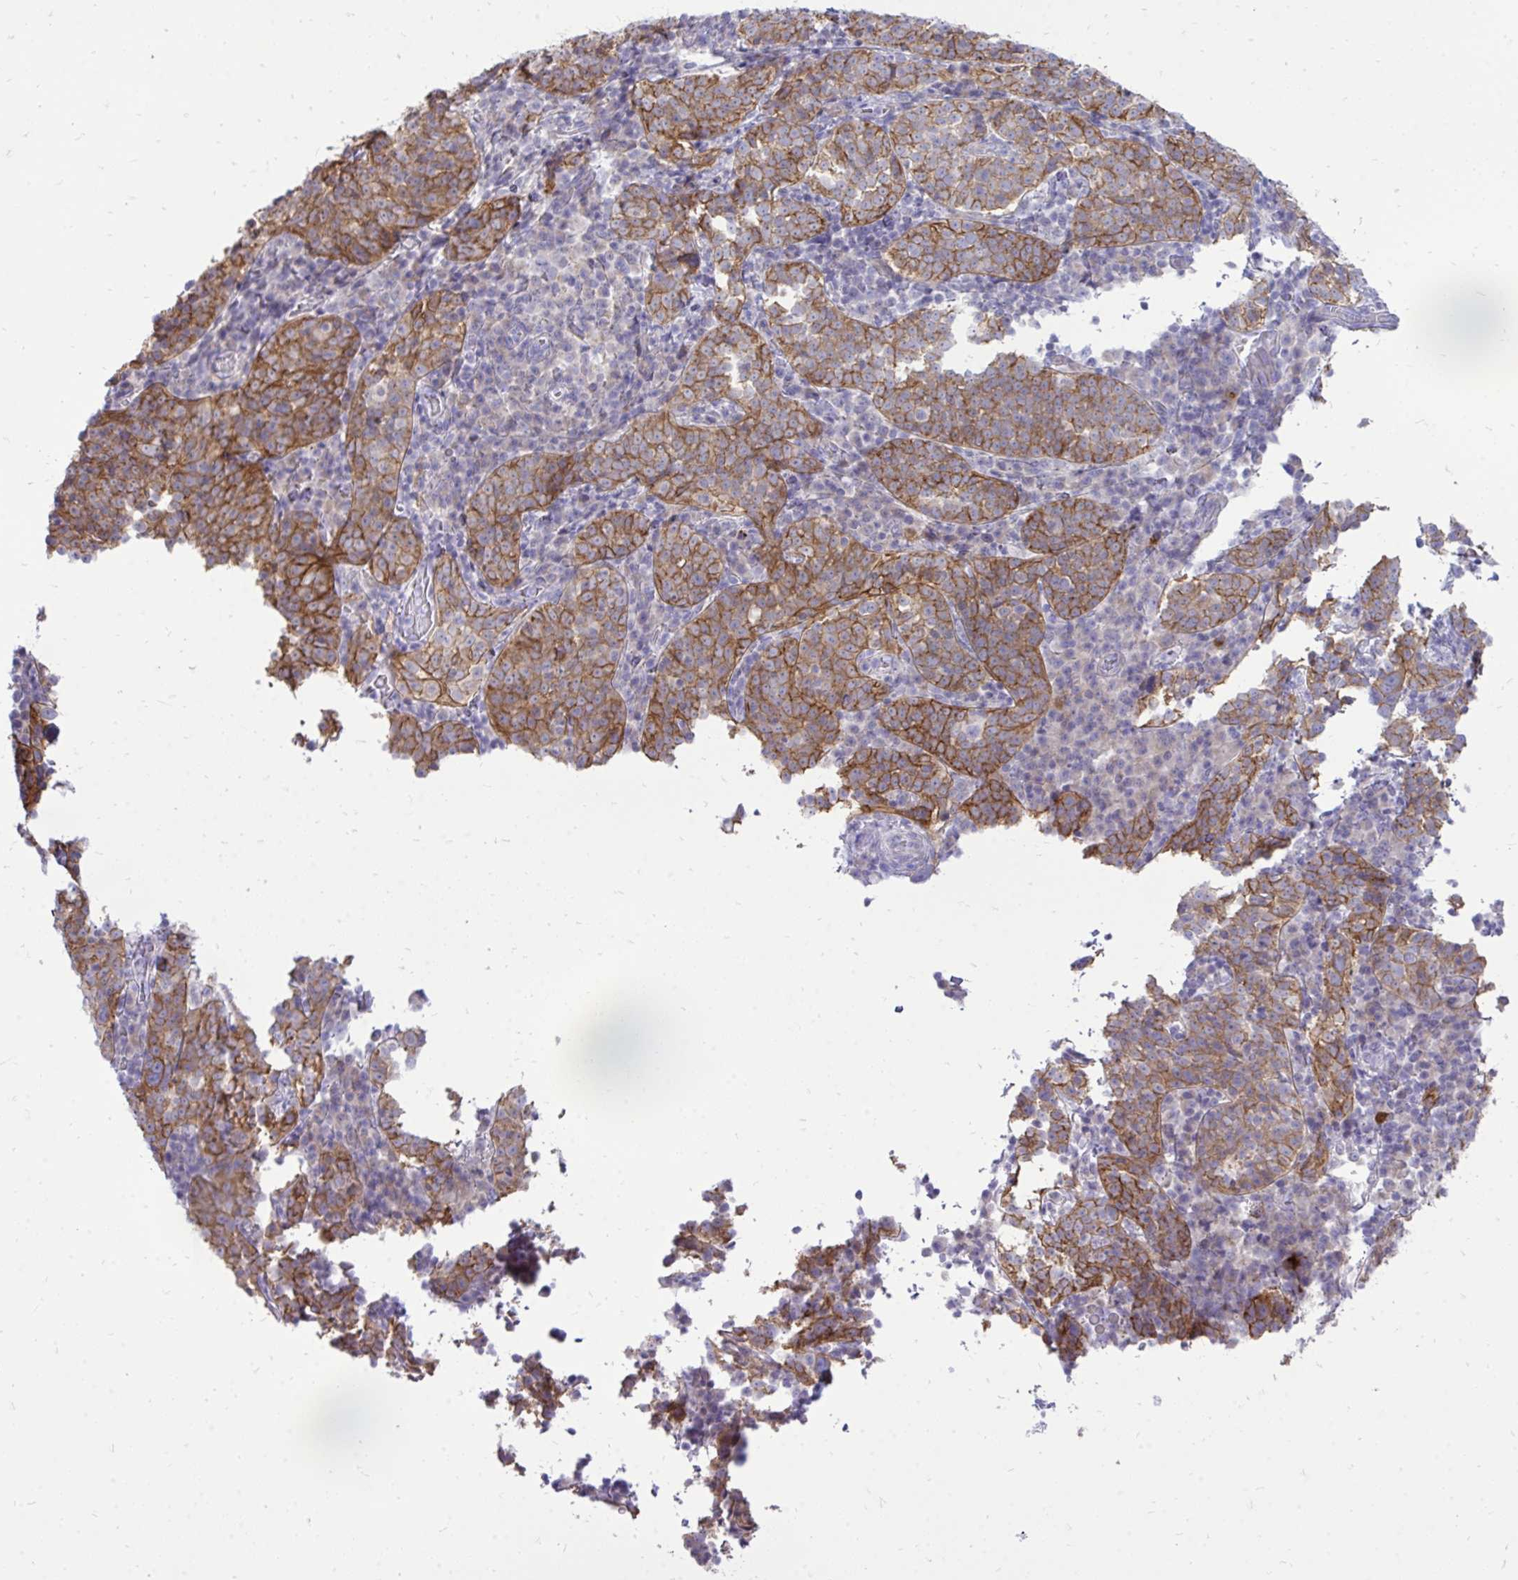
{"staining": {"intensity": "moderate", "quantity": ">75%", "location": "cytoplasmic/membranous"}, "tissue": "cervical cancer", "cell_type": "Tumor cells", "image_type": "cancer", "snomed": [{"axis": "morphology", "description": "Squamous cell carcinoma, NOS"}, {"axis": "topography", "description": "Cervix"}], "caption": "The micrograph demonstrates a brown stain indicating the presence of a protein in the cytoplasmic/membranous of tumor cells in cervical cancer.", "gene": "SPTBN2", "patient": {"sex": "female", "age": 75}}